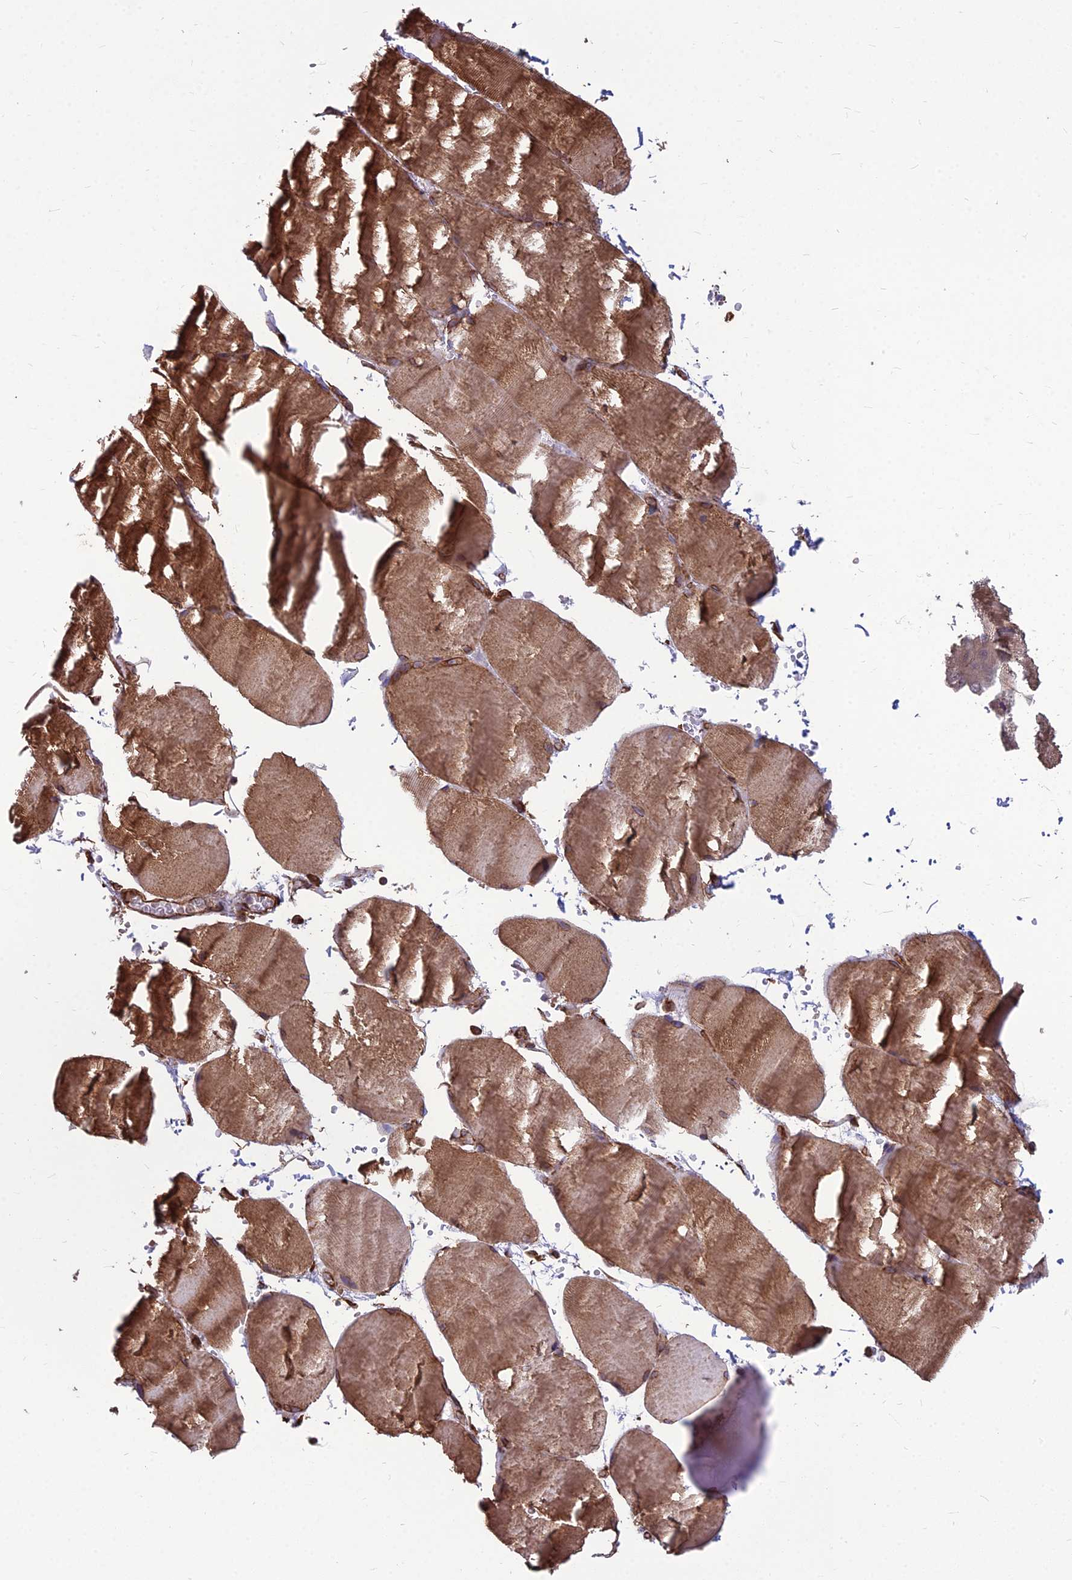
{"staining": {"intensity": "moderate", "quantity": ">75%", "location": "cytoplasmic/membranous,nuclear"}, "tissue": "skeletal muscle", "cell_type": "Myocytes", "image_type": "normal", "snomed": [{"axis": "morphology", "description": "Normal tissue, NOS"}, {"axis": "topography", "description": "Skeletal muscle"}, {"axis": "topography", "description": "Head-Neck"}], "caption": "Myocytes display moderate cytoplasmic/membranous,nuclear expression in approximately >75% of cells in unremarkable skeletal muscle. (IHC, brightfield microscopy, high magnification).", "gene": "LSM6", "patient": {"sex": "male", "age": 66}}